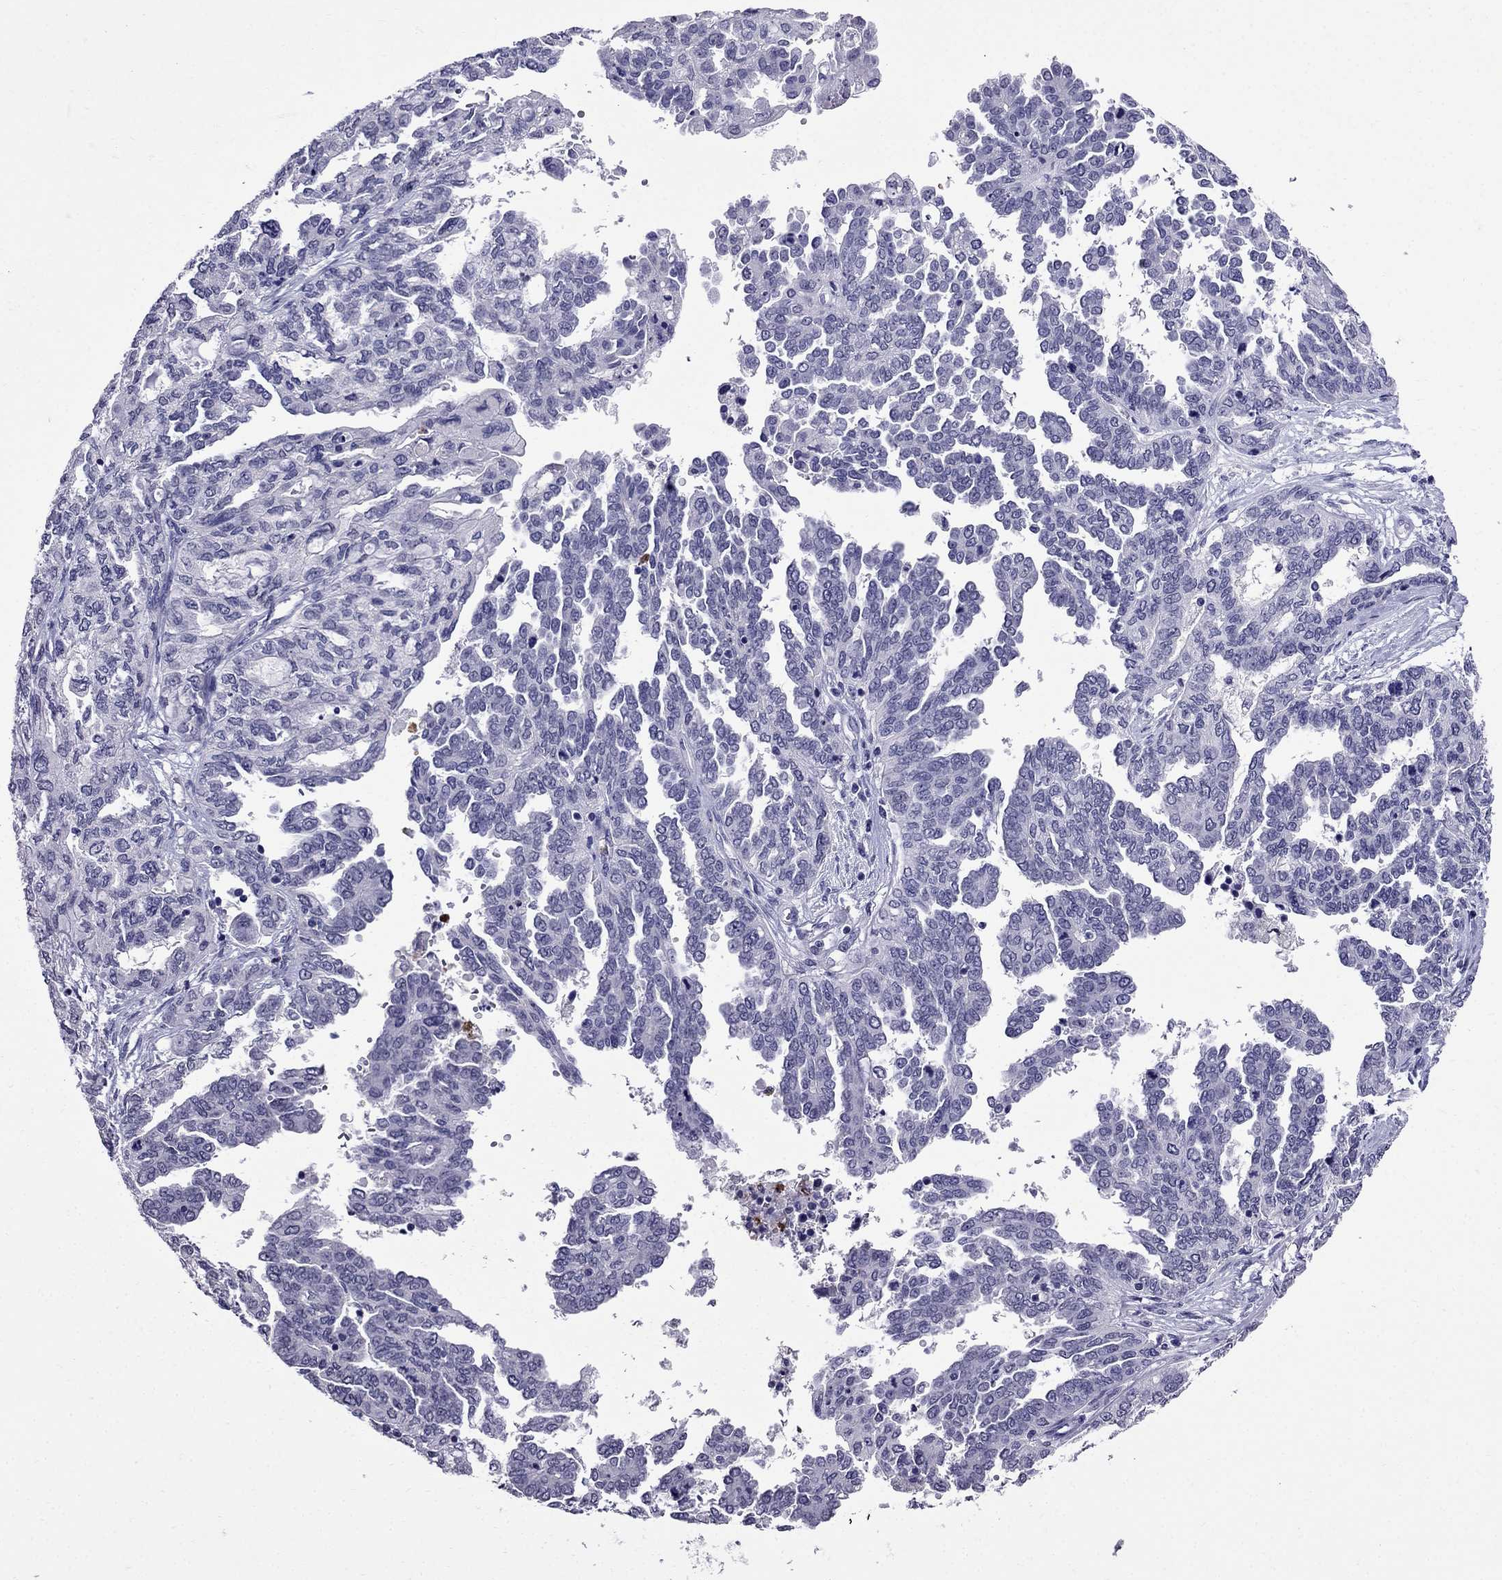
{"staining": {"intensity": "negative", "quantity": "none", "location": "none"}, "tissue": "ovarian cancer", "cell_type": "Tumor cells", "image_type": "cancer", "snomed": [{"axis": "morphology", "description": "Cystadenocarcinoma, serous, NOS"}, {"axis": "topography", "description": "Ovary"}], "caption": "Immunohistochemistry histopathology image of human serous cystadenocarcinoma (ovarian) stained for a protein (brown), which demonstrates no expression in tumor cells.", "gene": "OLFM4", "patient": {"sex": "female", "age": 53}}